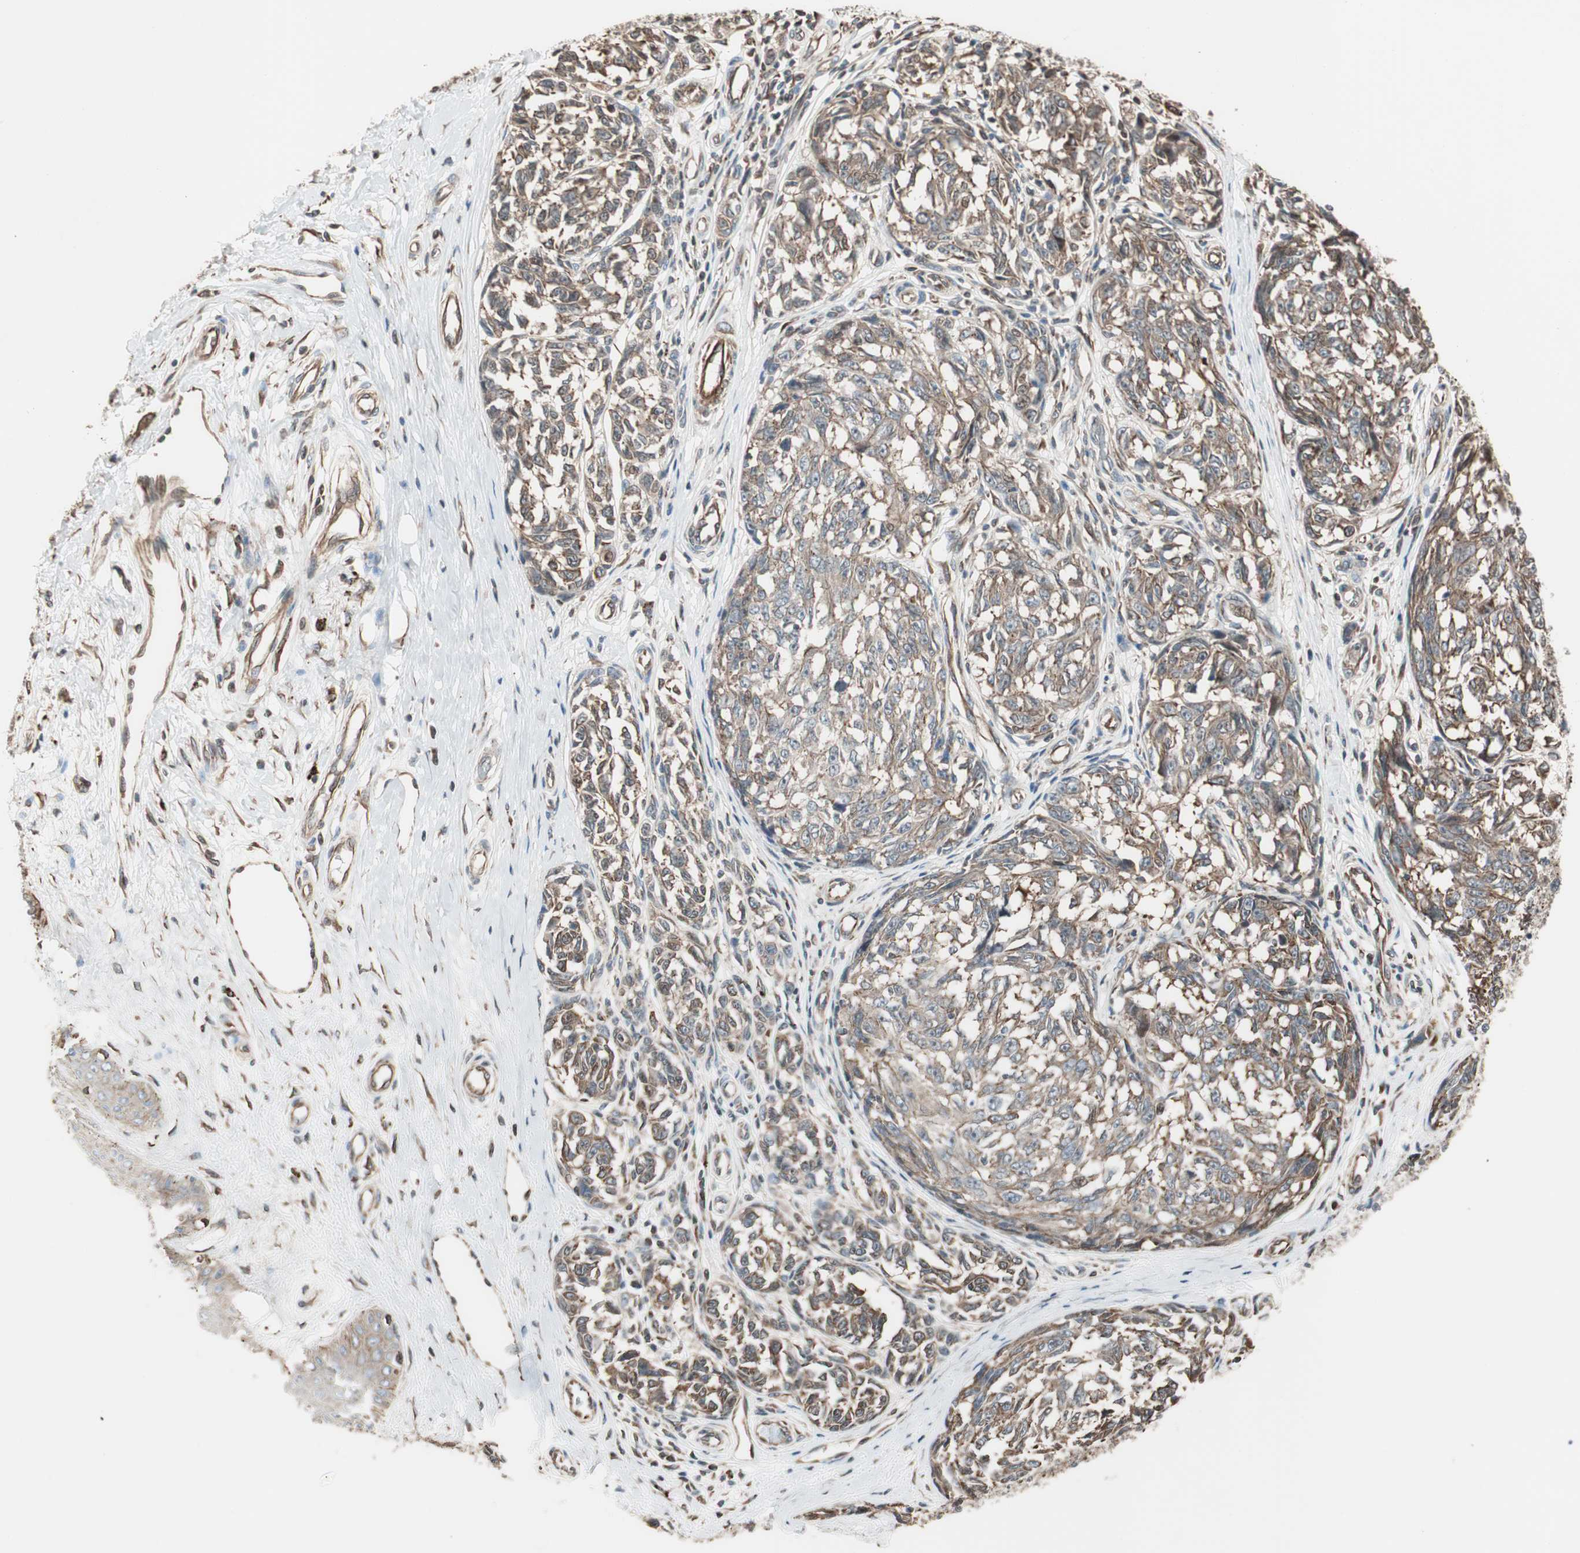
{"staining": {"intensity": "weak", "quantity": ">75%", "location": "cytoplasmic/membranous"}, "tissue": "melanoma", "cell_type": "Tumor cells", "image_type": "cancer", "snomed": [{"axis": "morphology", "description": "Malignant melanoma, NOS"}, {"axis": "topography", "description": "Skin"}], "caption": "Approximately >75% of tumor cells in melanoma demonstrate weak cytoplasmic/membranous protein positivity as visualized by brown immunohistochemical staining.", "gene": "MAD2L2", "patient": {"sex": "female", "age": 64}}